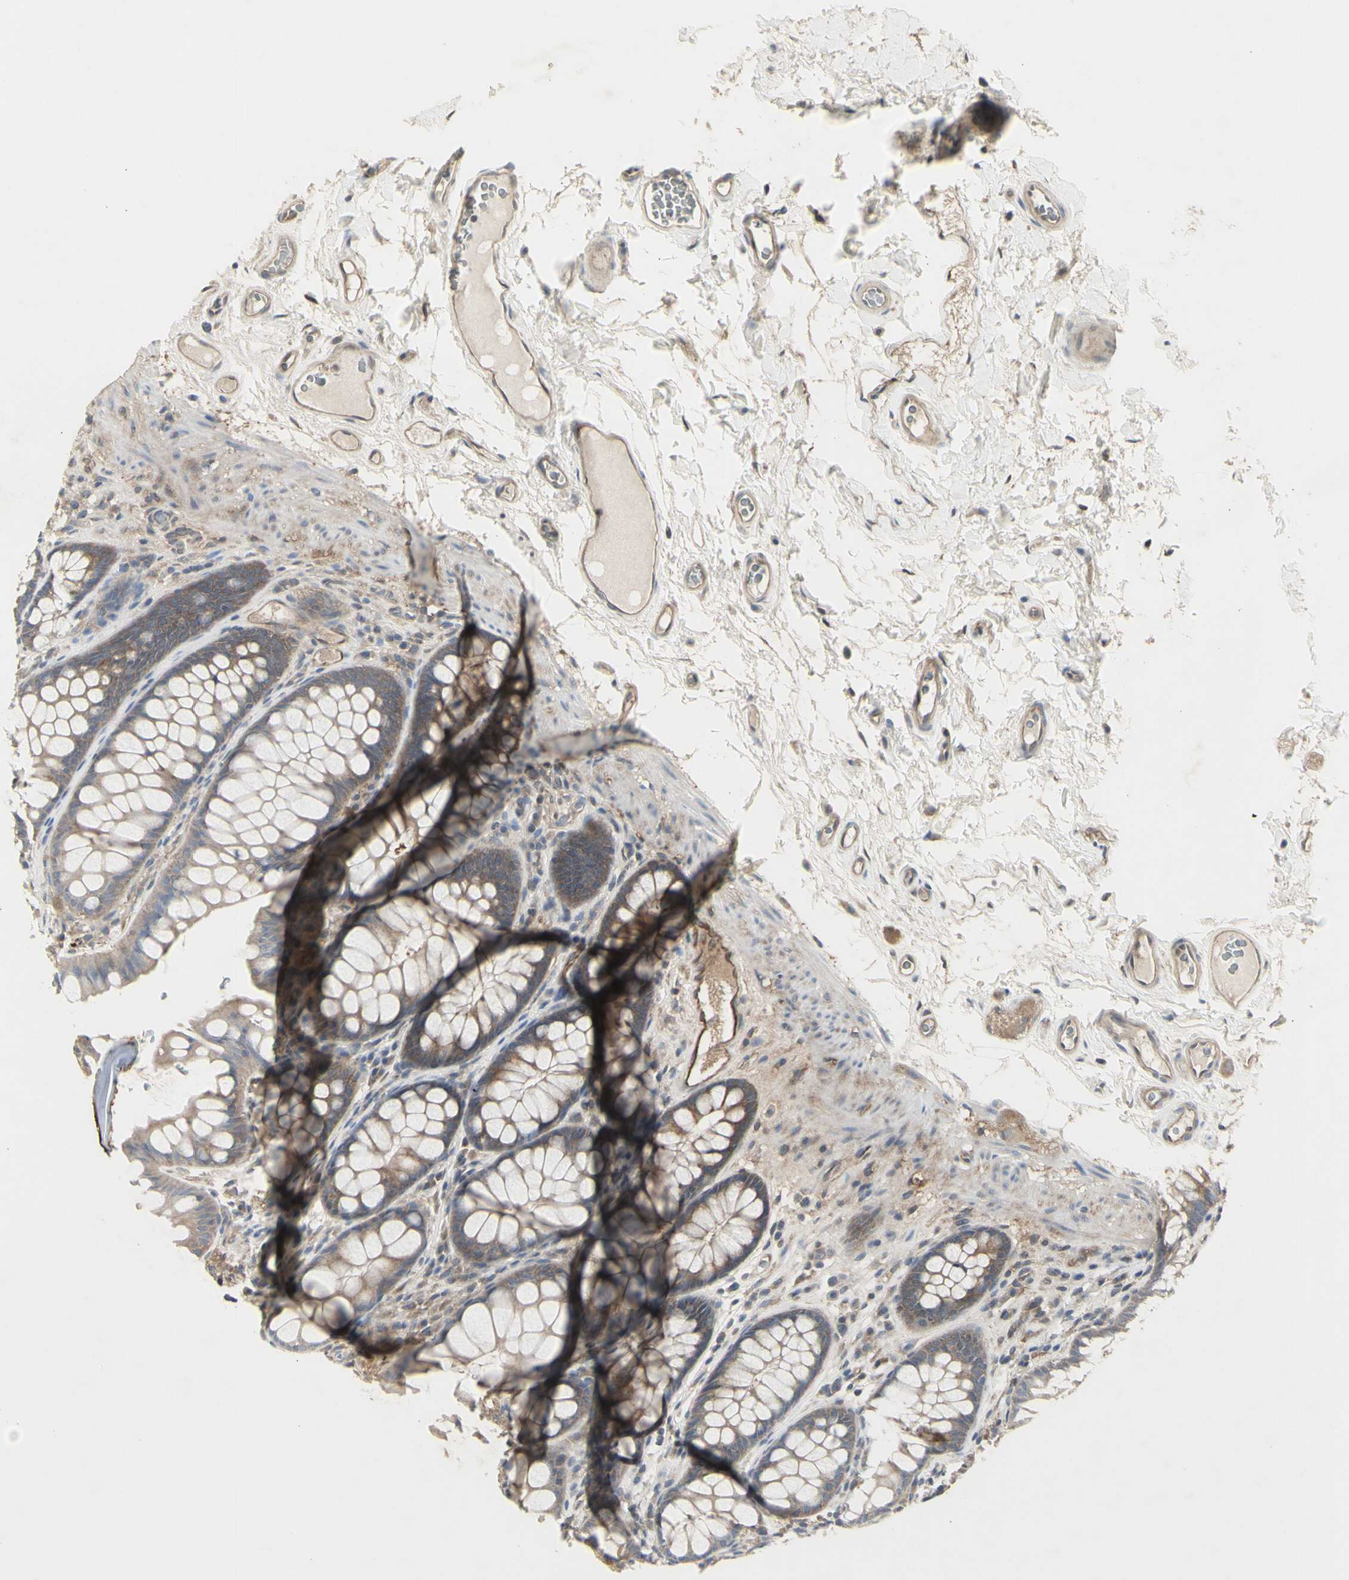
{"staining": {"intensity": "moderate", "quantity": ">75%", "location": "cytoplasmic/membranous"}, "tissue": "colon", "cell_type": "Endothelial cells", "image_type": "normal", "snomed": [{"axis": "morphology", "description": "Normal tissue, NOS"}, {"axis": "topography", "description": "Colon"}], "caption": "This is an image of immunohistochemistry staining of benign colon, which shows moderate staining in the cytoplasmic/membranous of endothelial cells.", "gene": "CHURC1", "patient": {"sex": "female", "age": 55}}